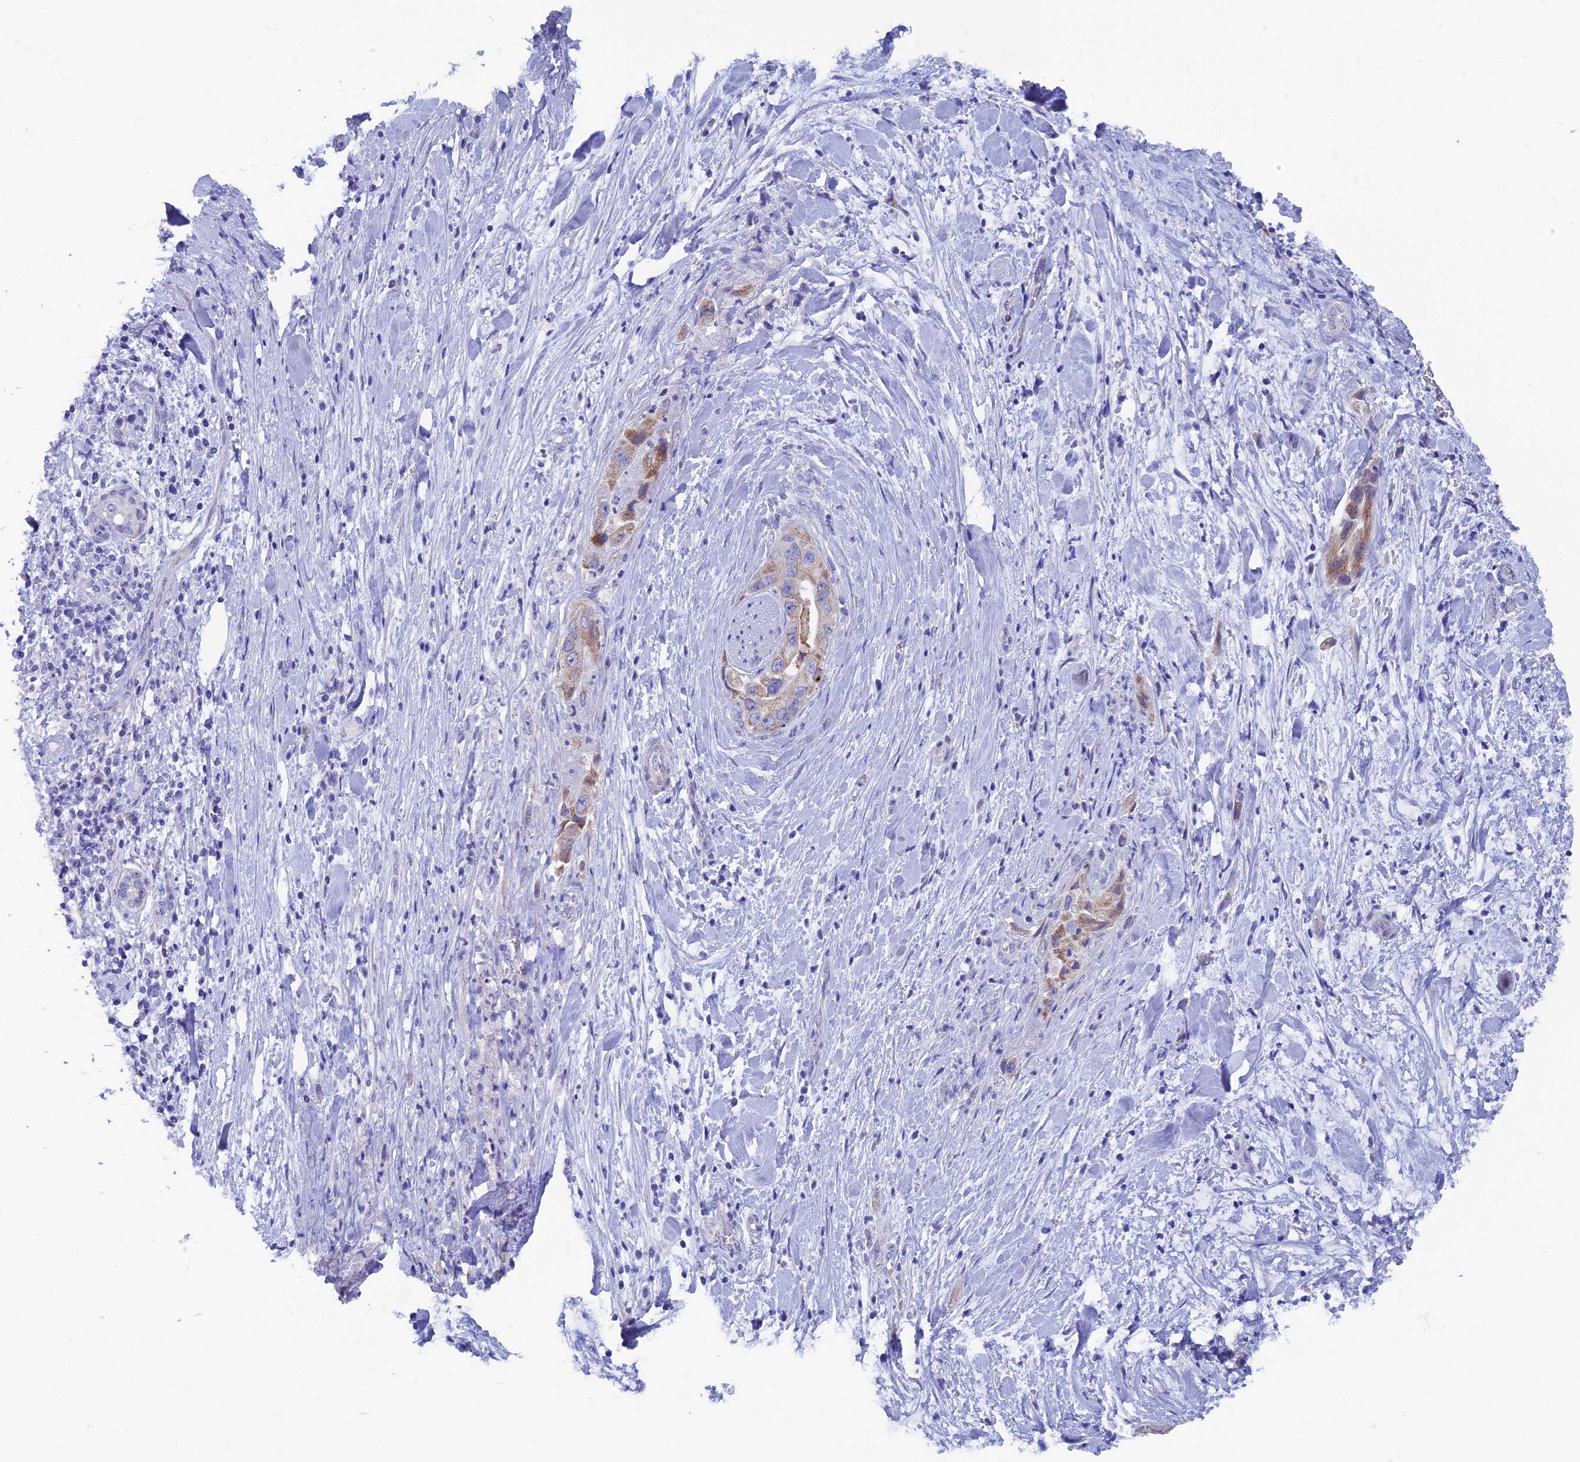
{"staining": {"intensity": "moderate", "quantity": "25%-75%", "location": "cytoplasmic/membranous"}, "tissue": "pancreatic cancer", "cell_type": "Tumor cells", "image_type": "cancer", "snomed": [{"axis": "morphology", "description": "Adenocarcinoma, NOS"}, {"axis": "topography", "description": "Pancreas"}], "caption": "Moderate cytoplasmic/membranous protein positivity is seen in about 25%-75% of tumor cells in pancreatic cancer.", "gene": "AK4", "patient": {"sex": "female", "age": 78}}